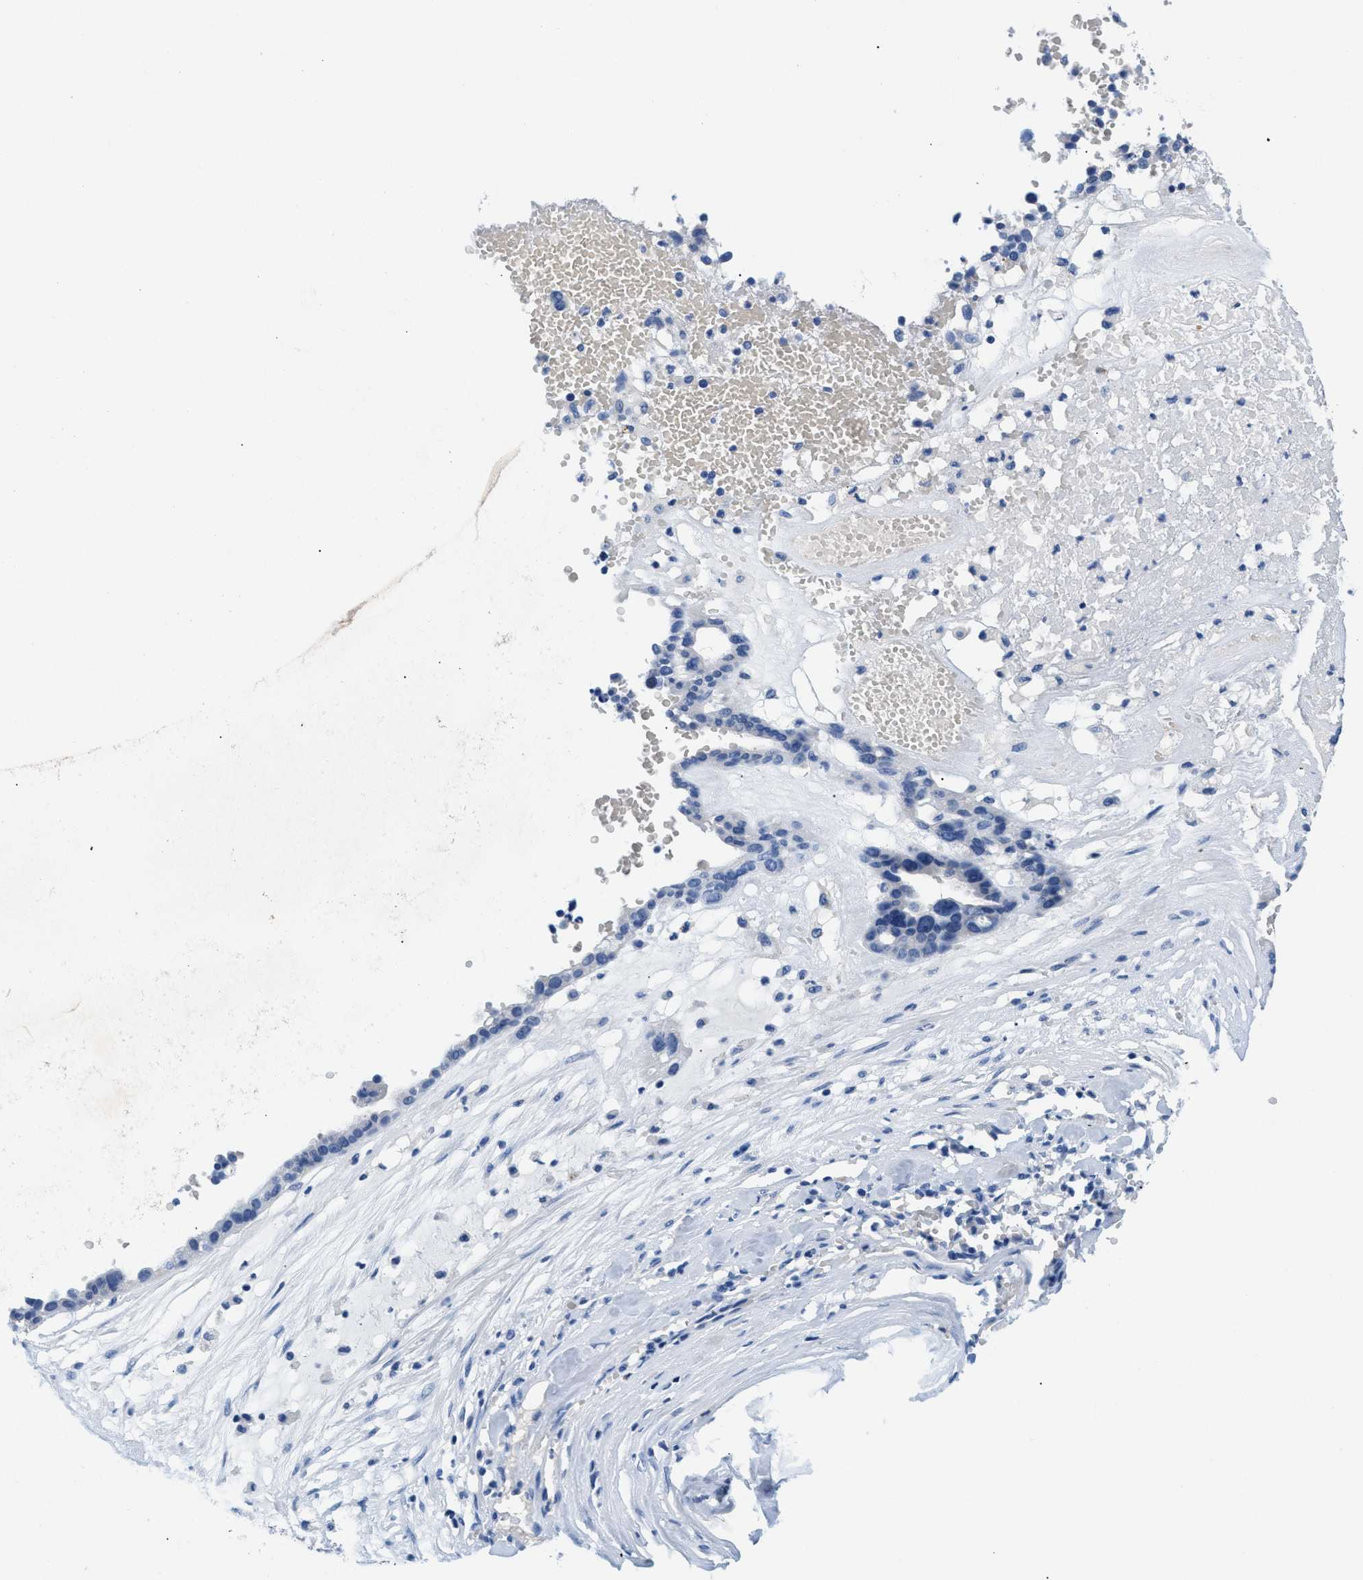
{"staining": {"intensity": "negative", "quantity": "none", "location": "none"}, "tissue": "ovarian cancer", "cell_type": "Tumor cells", "image_type": "cancer", "snomed": [{"axis": "morphology", "description": "Cystadenocarcinoma, serous, NOS"}, {"axis": "topography", "description": "Ovary"}], "caption": "The image displays no significant expression in tumor cells of ovarian cancer (serous cystadenocarcinoma). (DAB (3,3'-diaminobenzidine) immunohistochemistry (IHC) with hematoxylin counter stain).", "gene": "SLFN13", "patient": {"sex": "female", "age": 59}}